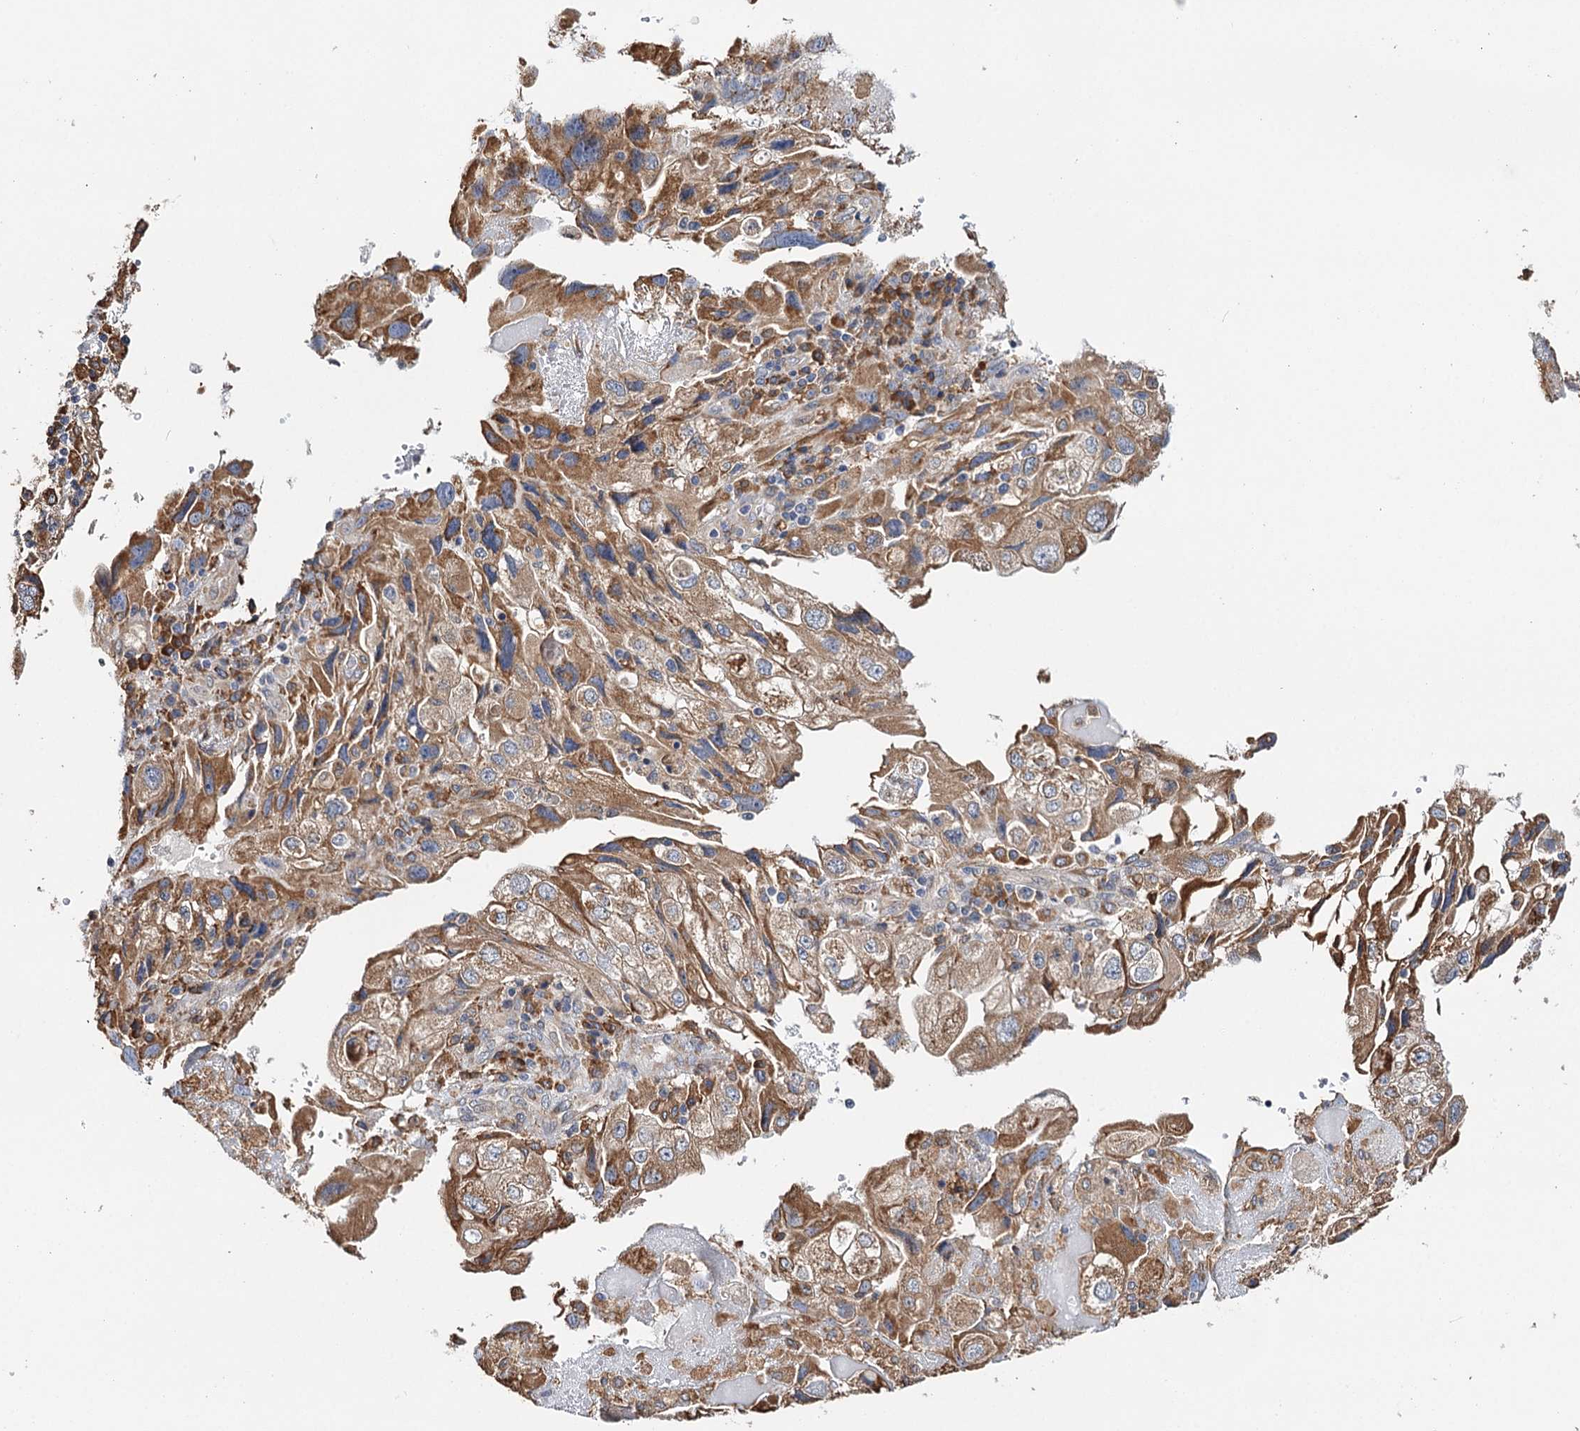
{"staining": {"intensity": "strong", "quantity": ">75%", "location": "cytoplasmic/membranous"}, "tissue": "endometrial cancer", "cell_type": "Tumor cells", "image_type": "cancer", "snomed": [{"axis": "morphology", "description": "Adenocarcinoma, NOS"}, {"axis": "topography", "description": "Endometrium"}], "caption": "Adenocarcinoma (endometrial) tissue demonstrates strong cytoplasmic/membranous expression in approximately >75% of tumor cells", "gene": "VEGFA", "patient": {"sex": "female", "age": 49}}